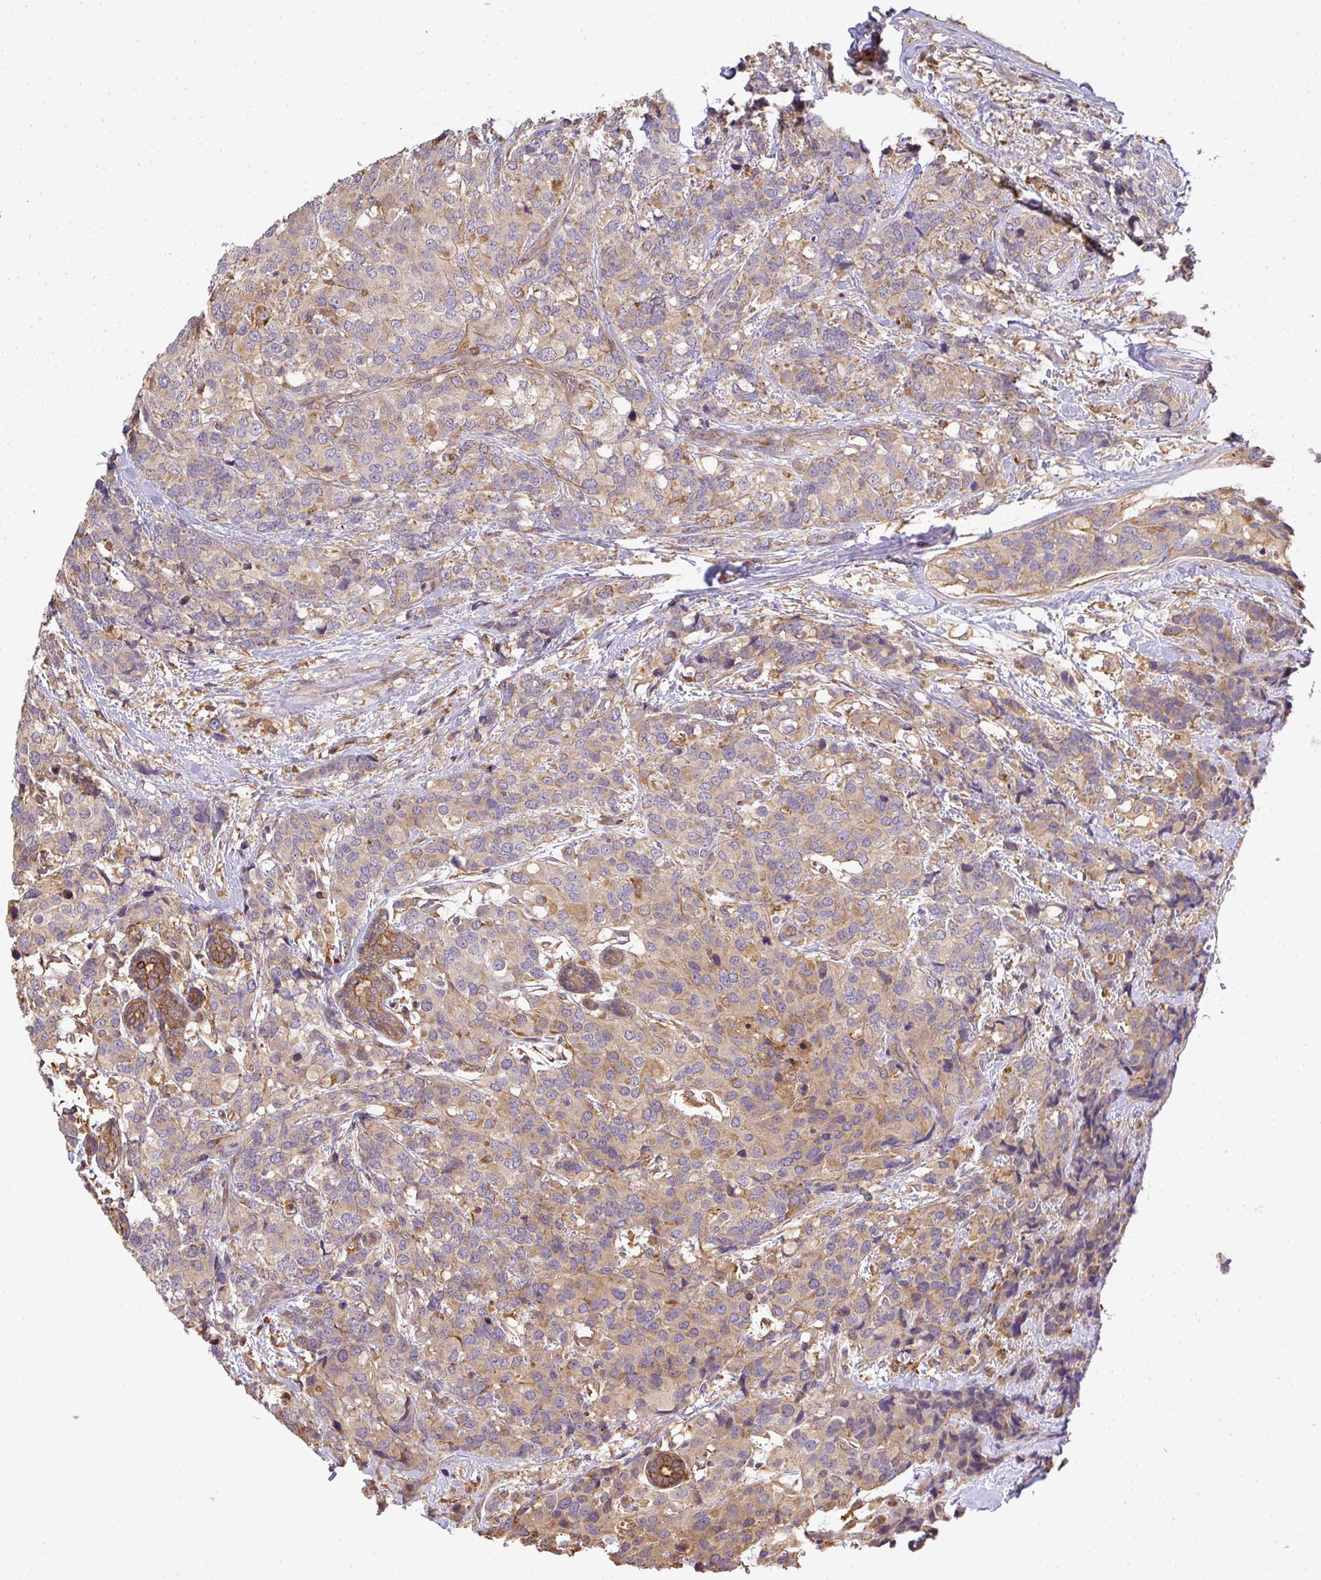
{"staining": {"intensity": "weak", "quantity": "25%-75%", "location": "cytoplasmic/membranous"}, "tissue": "breast cancer", "cell_type": "Tumor cells", "image_type": "cancer", "snomed": [{"axis": "morphology", "description": "Lobular carcinoma"}, {"axis": "topography", "description": "Breast"}], "caption": "Approximately 25%-75% of tumor cells in human breast cancer (lobular carcinoma) exhibit weak cytoplasmic/membranous protein positivity as visualized by brown immunohistochemical staining.", "gene": "EEF1AKMT1", "patient": {"sex": "female", "age": 59}}